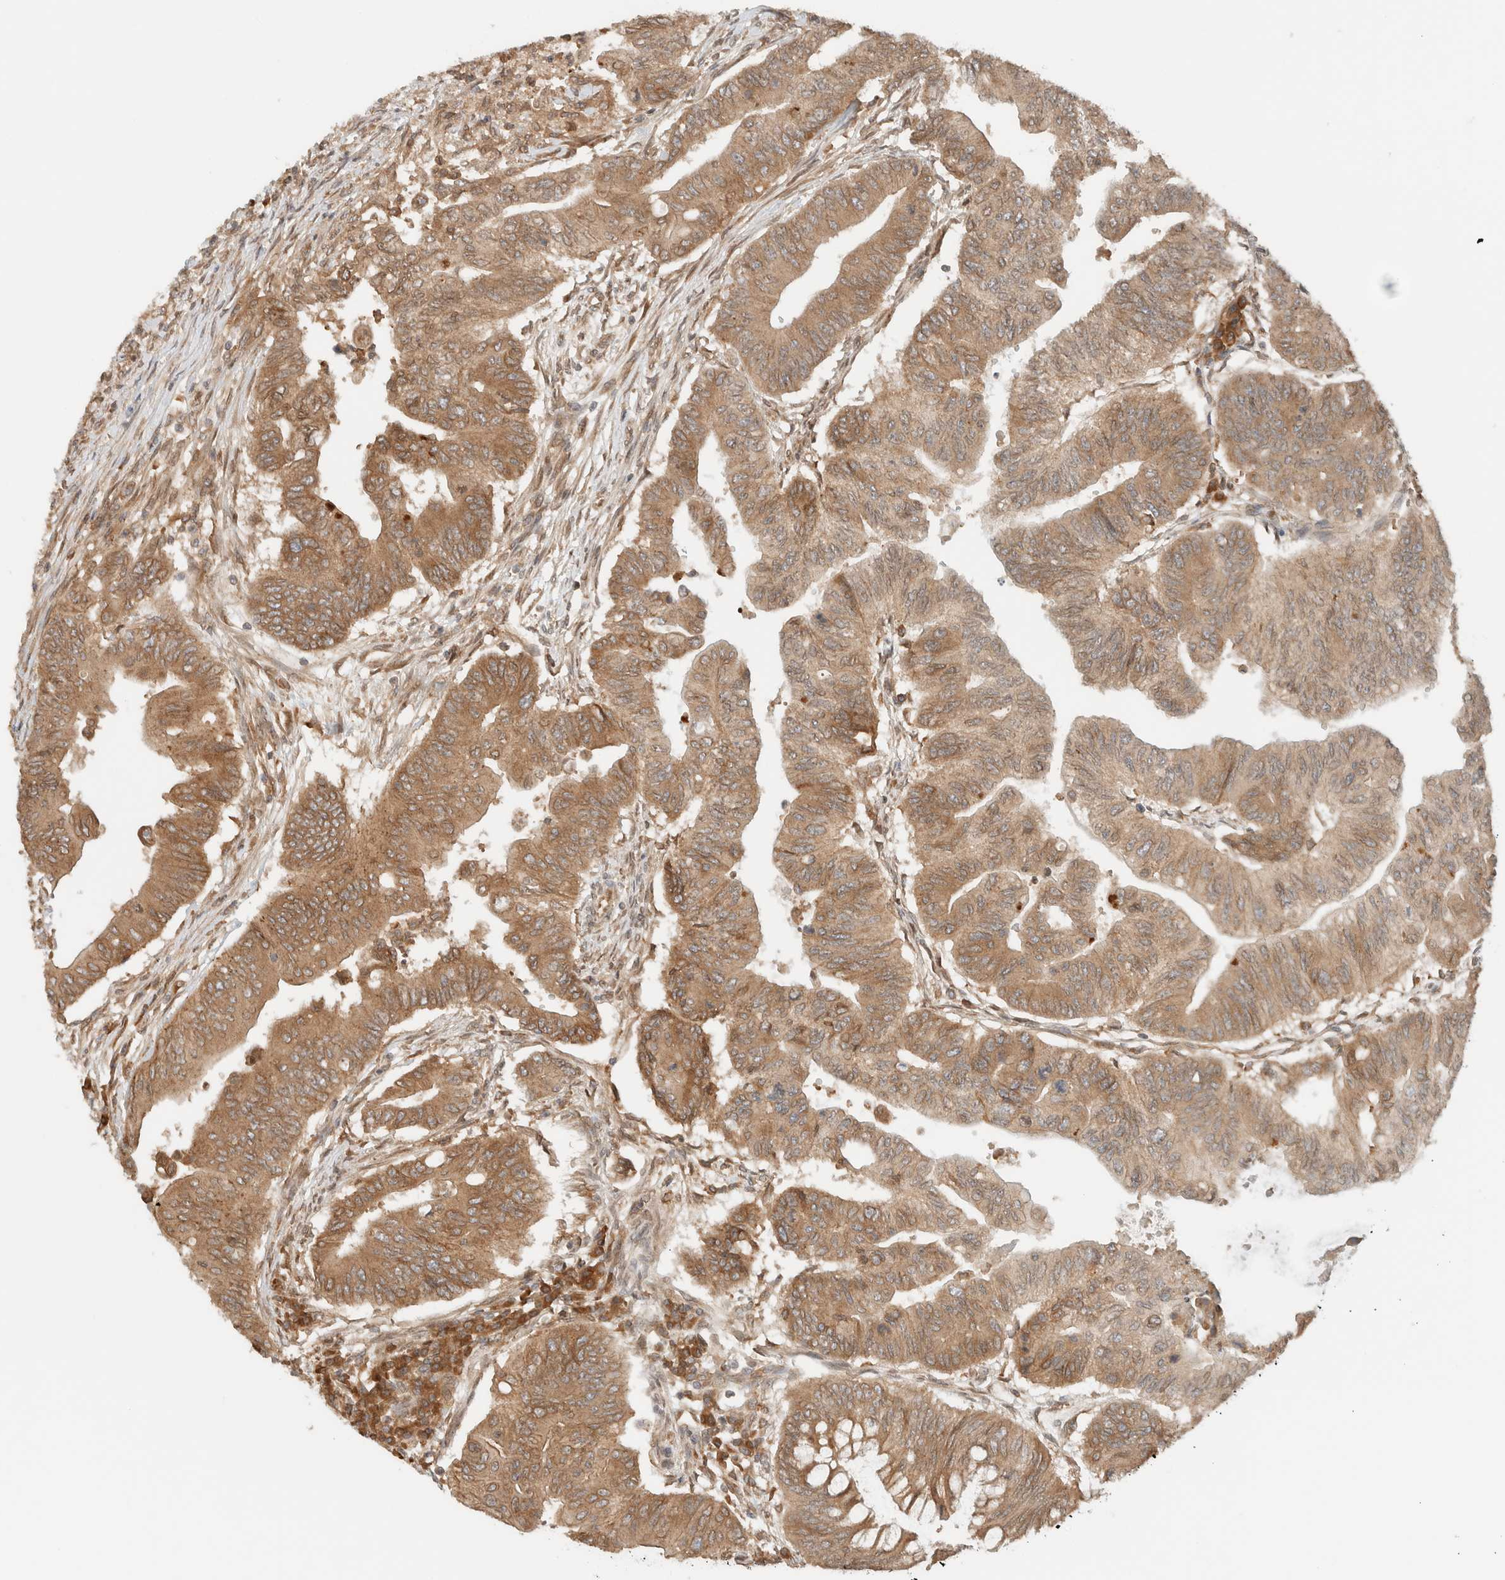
{"staining": {"intensity": "moderate", "quantity": ">75%", "location": "cytoplasmic/membranous"}, "tissue": "colorectal cancer", "cell_type": "Tumor cells", "image_type": "cancer", "snomed": [{"axis": "morphology", "description": "Adenoma, NOS"}, {"axis": "morphology", "description": "Adenocarcinoma, NOS"}, {"axis": "topography", "description": "Colon"}], "caption": "Human colorectal cancer (adenocarcinoma) stained for a protein (brown) reveals moderate cytoplasmic/membranous positive positivity in approximately >75% of tumor cells.", "gene": "ARFGEF2", "patient": {"sex": "male", "age": 79}}